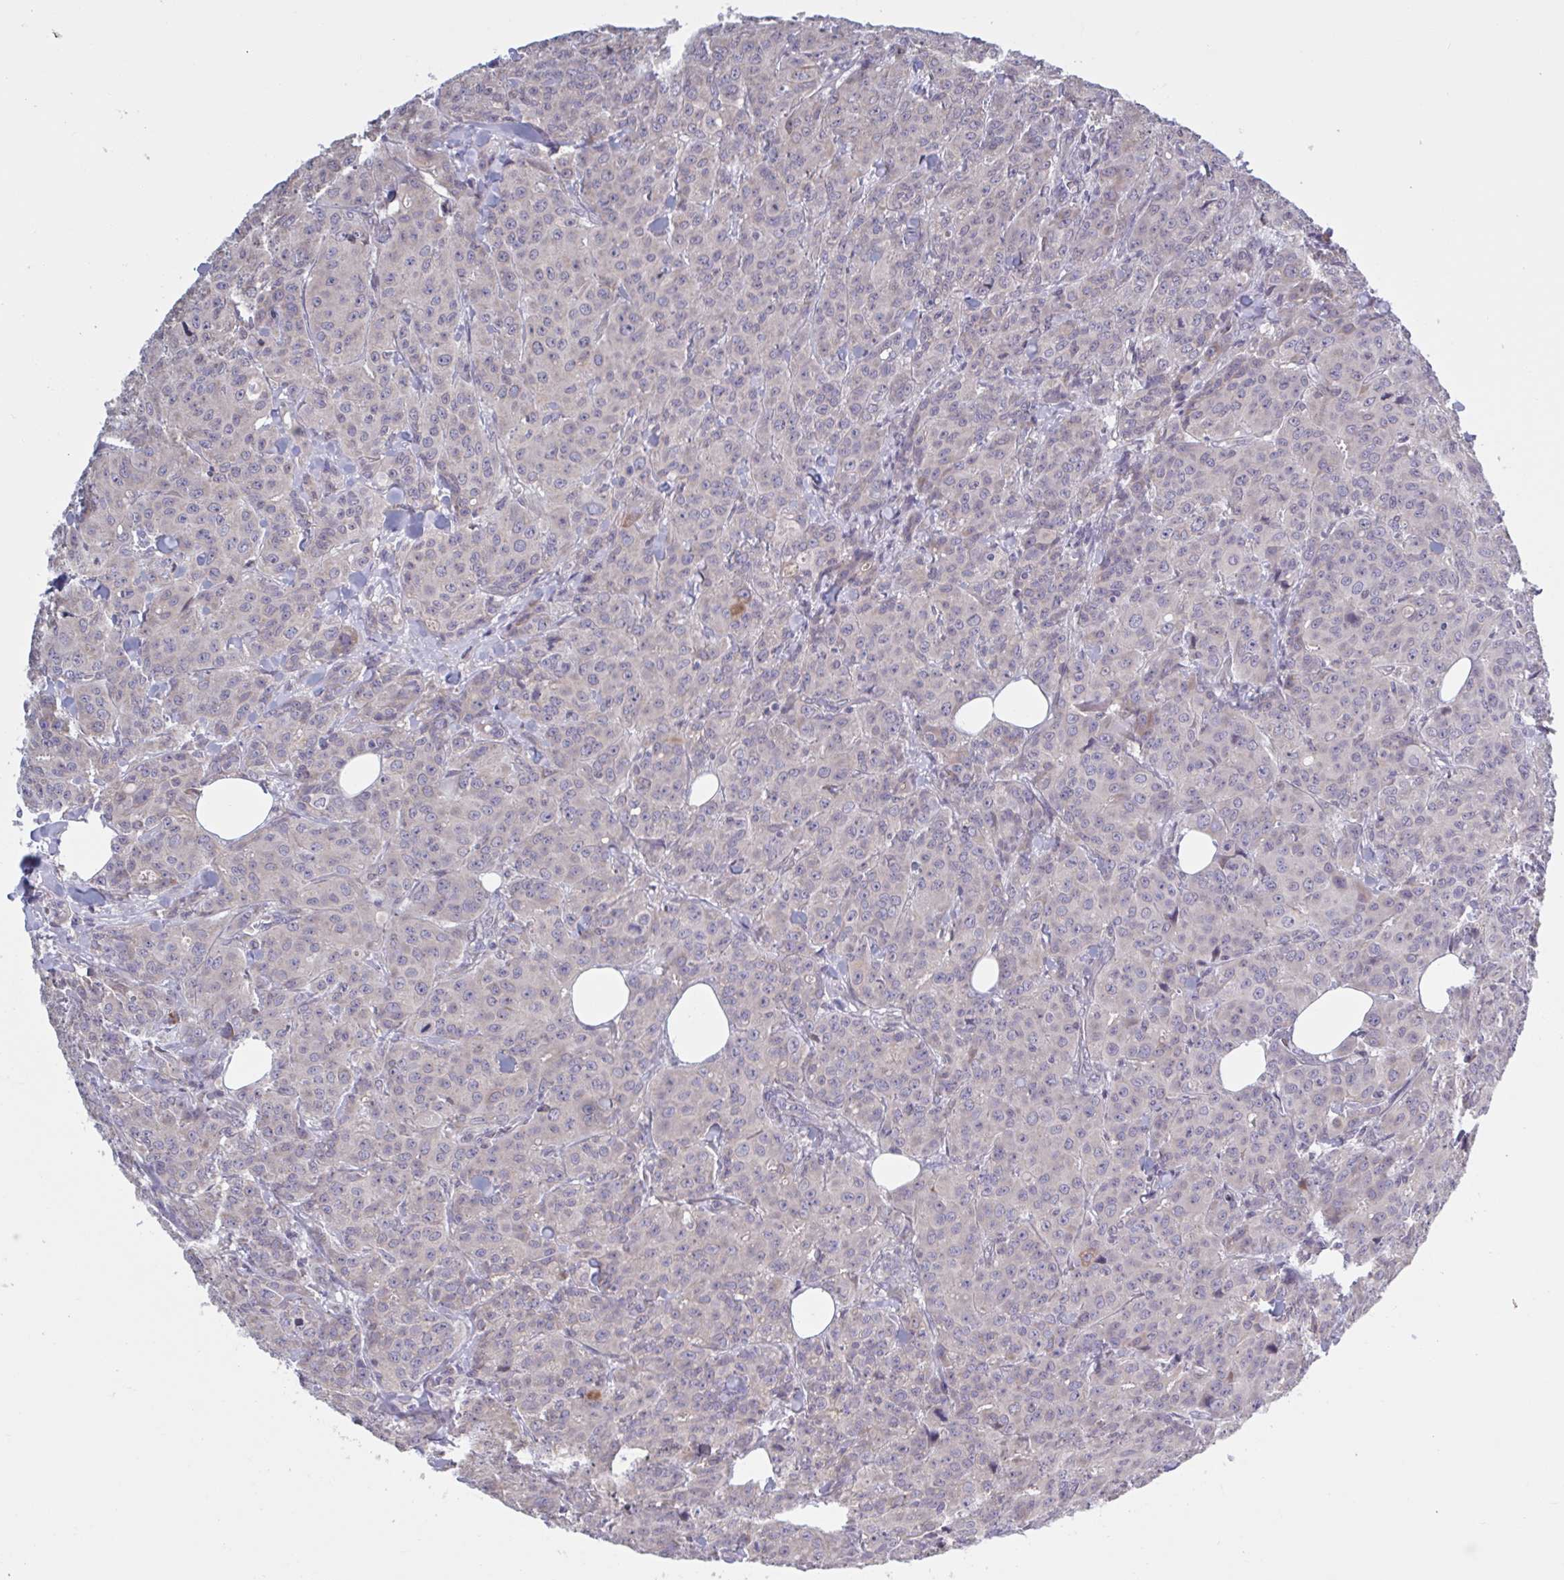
{"staining": {"intensity": "negative", "quantity": "none", "location": "none"}, "tissue": "breast cancer", "cell_type": "Tumor cells", "image_type": "cancer", "snomed": [{"axis": "morphology", "description": "Normal tissue, NOS"}, {"axis": "morphology", "description": "Duct carcinoma"}, {"axis": "topography", "description": "Breast"}], "caption": "Immunohistochemistry micrograph of neoplastic tissue: breast cancer (intraductal carcinoma) stained with DAB exhibits no significant protein positivity in tumor cells.", "gene": "CD1E", "patient": {"sex": "female", "age": 43}}